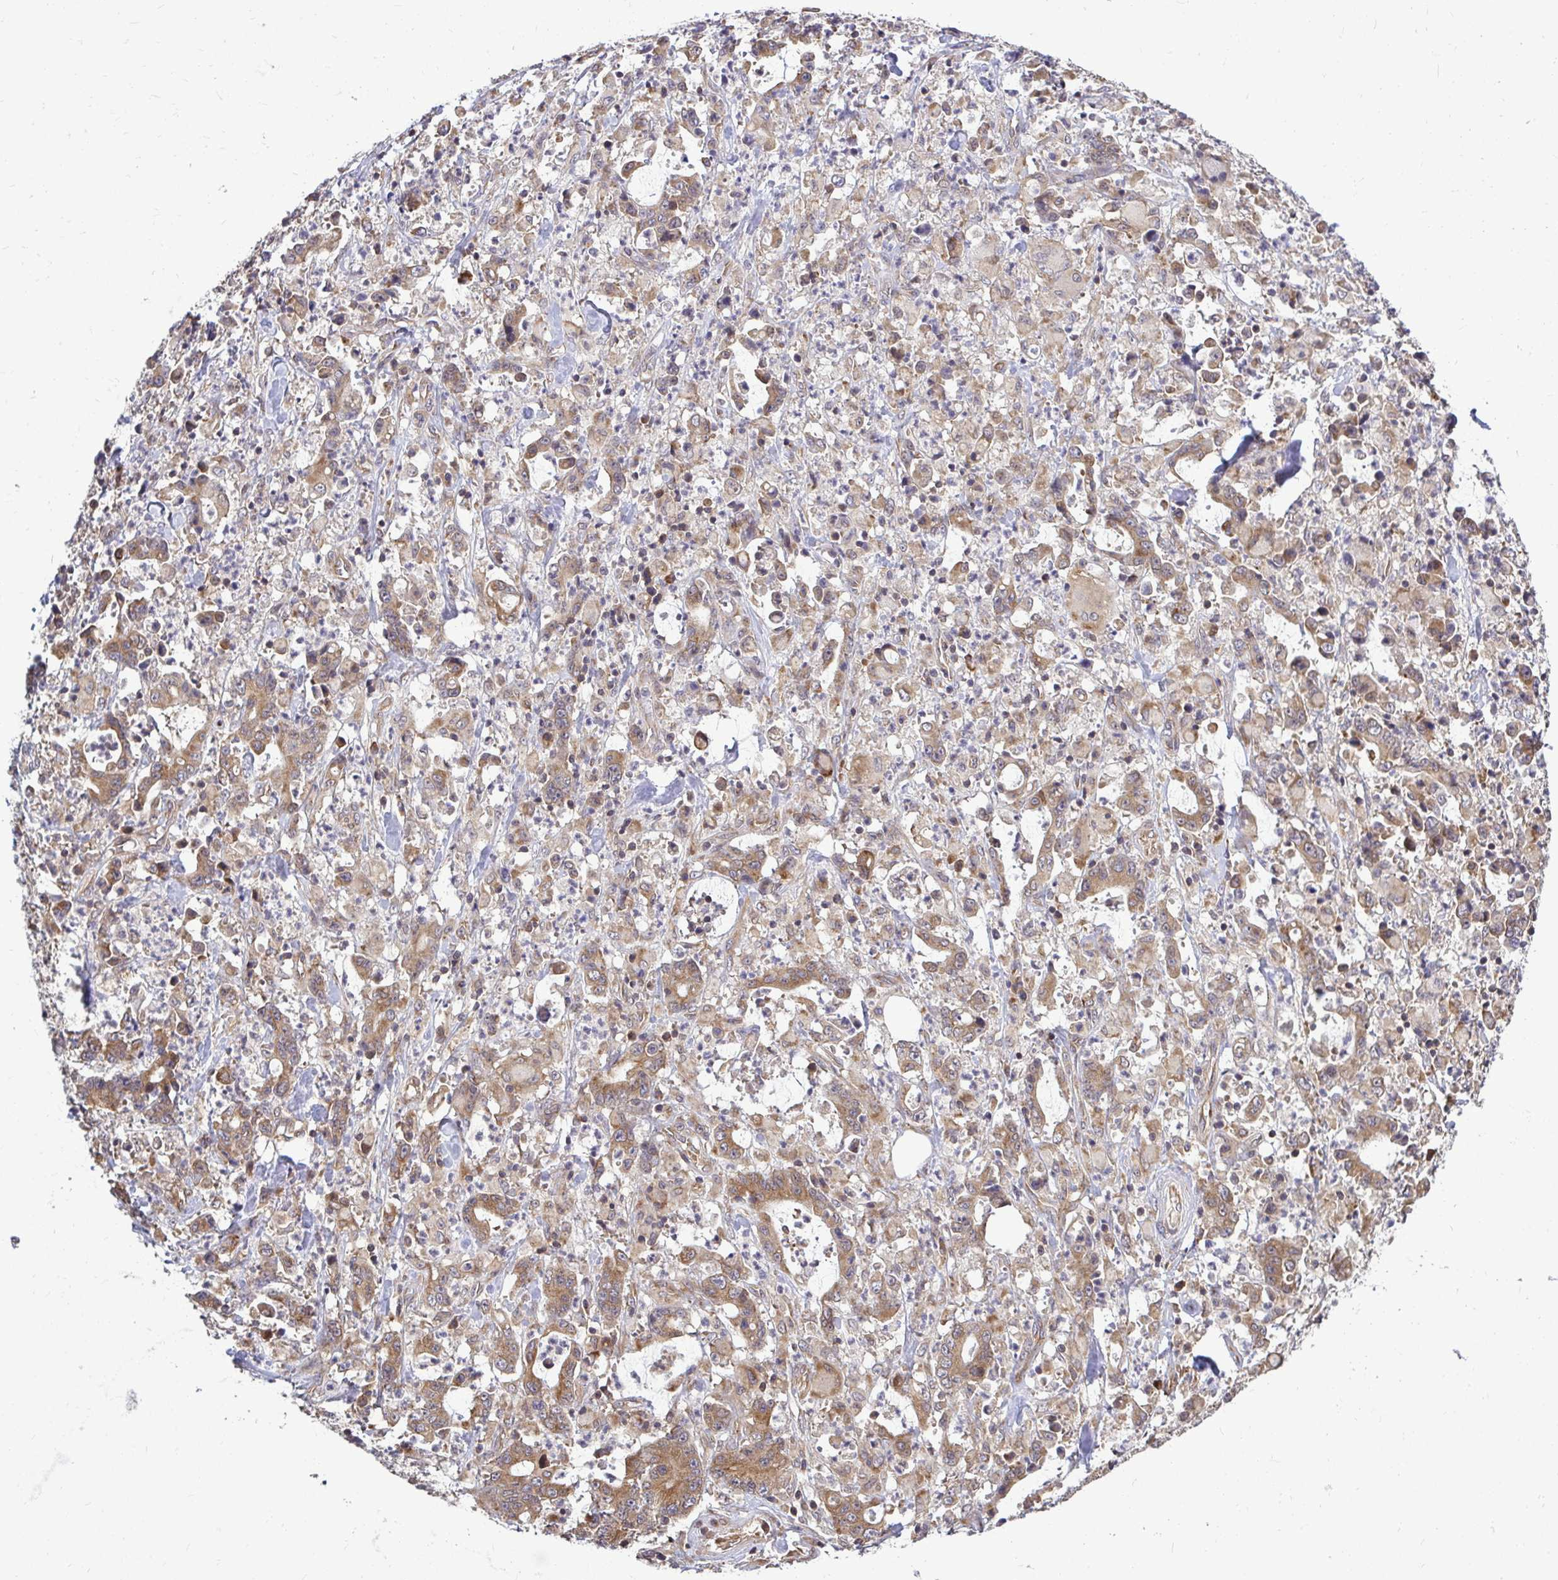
{"staining": {"intensity": "moderate", "quantity": ">75%", "location": "cytoplasmic/membranous"}, "tissue": "stomach cancer", "cell_type": "Tumor cells", "image_type": "cancer", "snomed": [{"axis": "morphology", "description": "Adenocarcinoma, NOS"}, {"axis": "topography", "description": "Stomach, upper"}], "caption": "Tumor cells demonstrate moderate cytoplasmic/membranous staining in about >75% of cells in stomach cancer (adenocarcinoma).", "gene": "FMR1", "patient": {"sex": "male", "age": 68}}